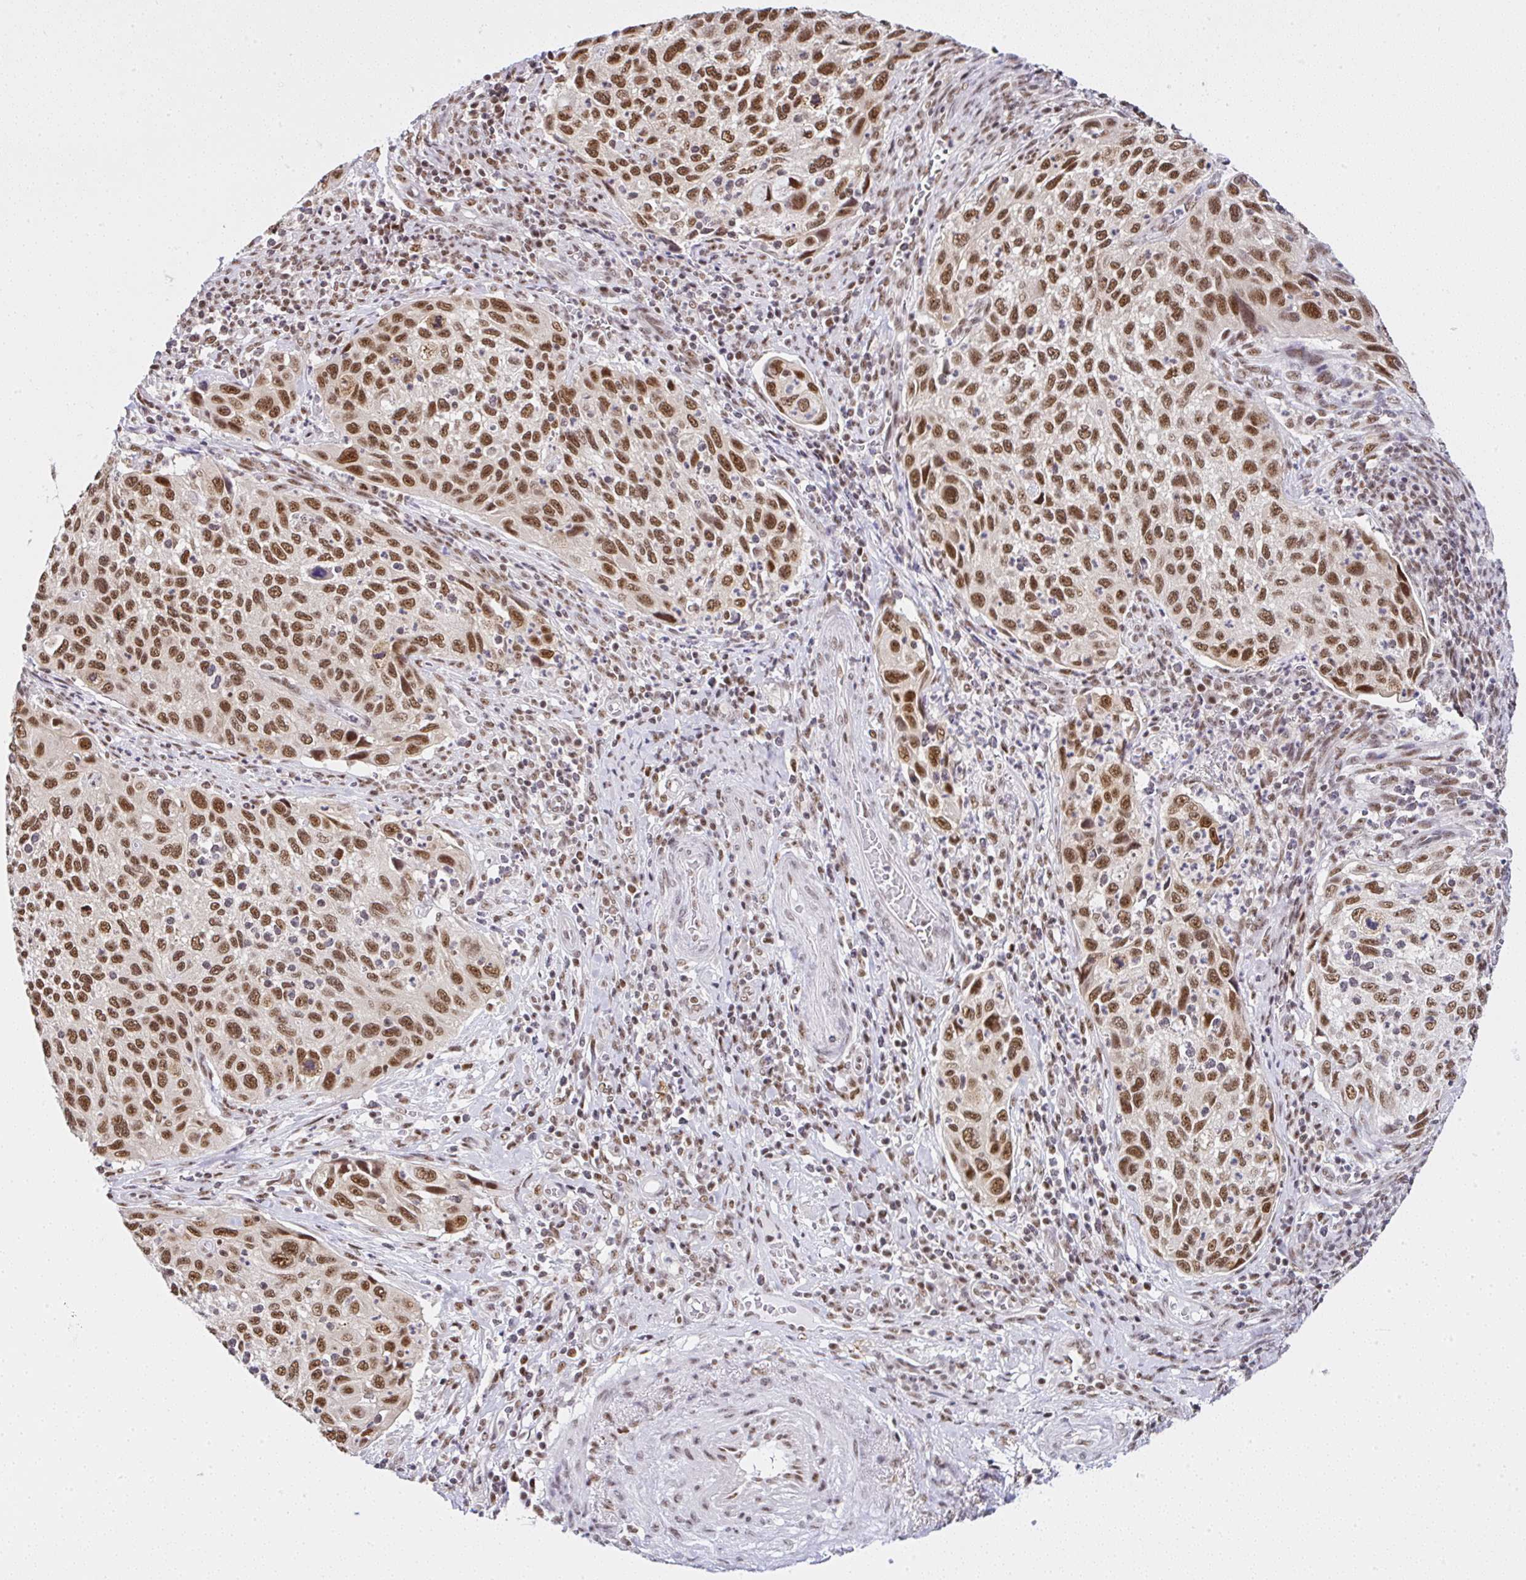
{"staining": {"intensity": "moderate", "quantity": ">75%", "location": "nuclear"}, "tissue": "cervical cancer", "cell_type": "Tumor cells", "image_type": "cancer", "snomed": [{"axis": "morphology", "description": "Squamous cell carcinoma, NOS"}, {"axis": "topography", "description": "Cervix"}], "caption": "Protein expression analysis of cervical cancer (squamous cell carcinoma) shows moderate nuclear staining in approximately >75% of tumor cells.", "gene": "PTPN2", "patient": {"sex": "female", "age": 70}}